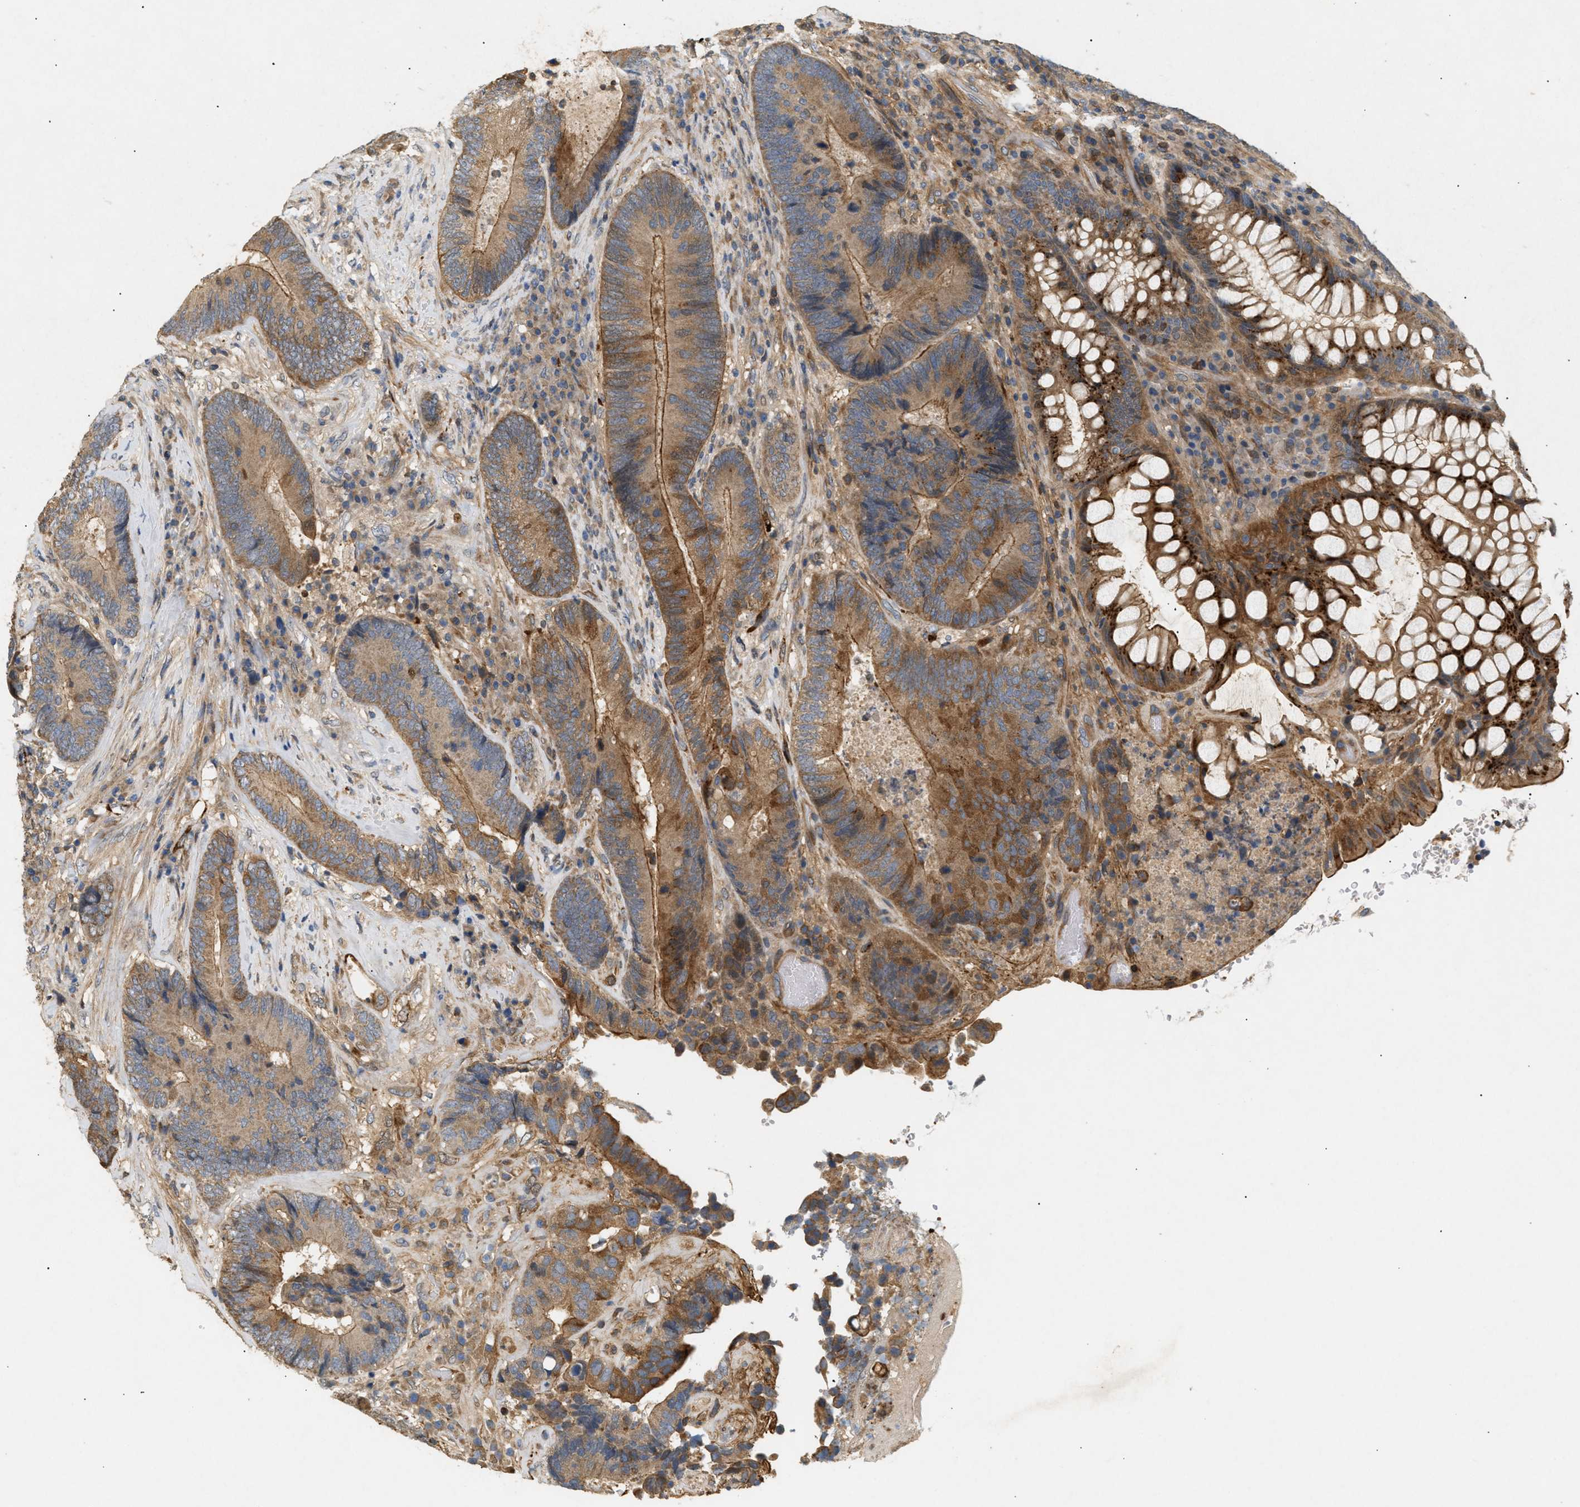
{"staining": {"intensity": "moderate", "quantity": ">75%", "location": "cytoplasmic/membranous"}, "tissue": "colorectal cancer", "cell_type": "Tumor cells", "image_type": "cancer", "snomed": [{"axis": "morphology", "description": "Adenocarcinoma, NOS"}, {"axis": "topography", "description": "Rectum"}], "caption": "Brown immunohistochemical staining in colorectal cancer displays moderate cytoplasmic/membranous expression in about >75% of tumor cells.", "gene": "FARS2", "patient": {"sex": "female", "age": 89}}